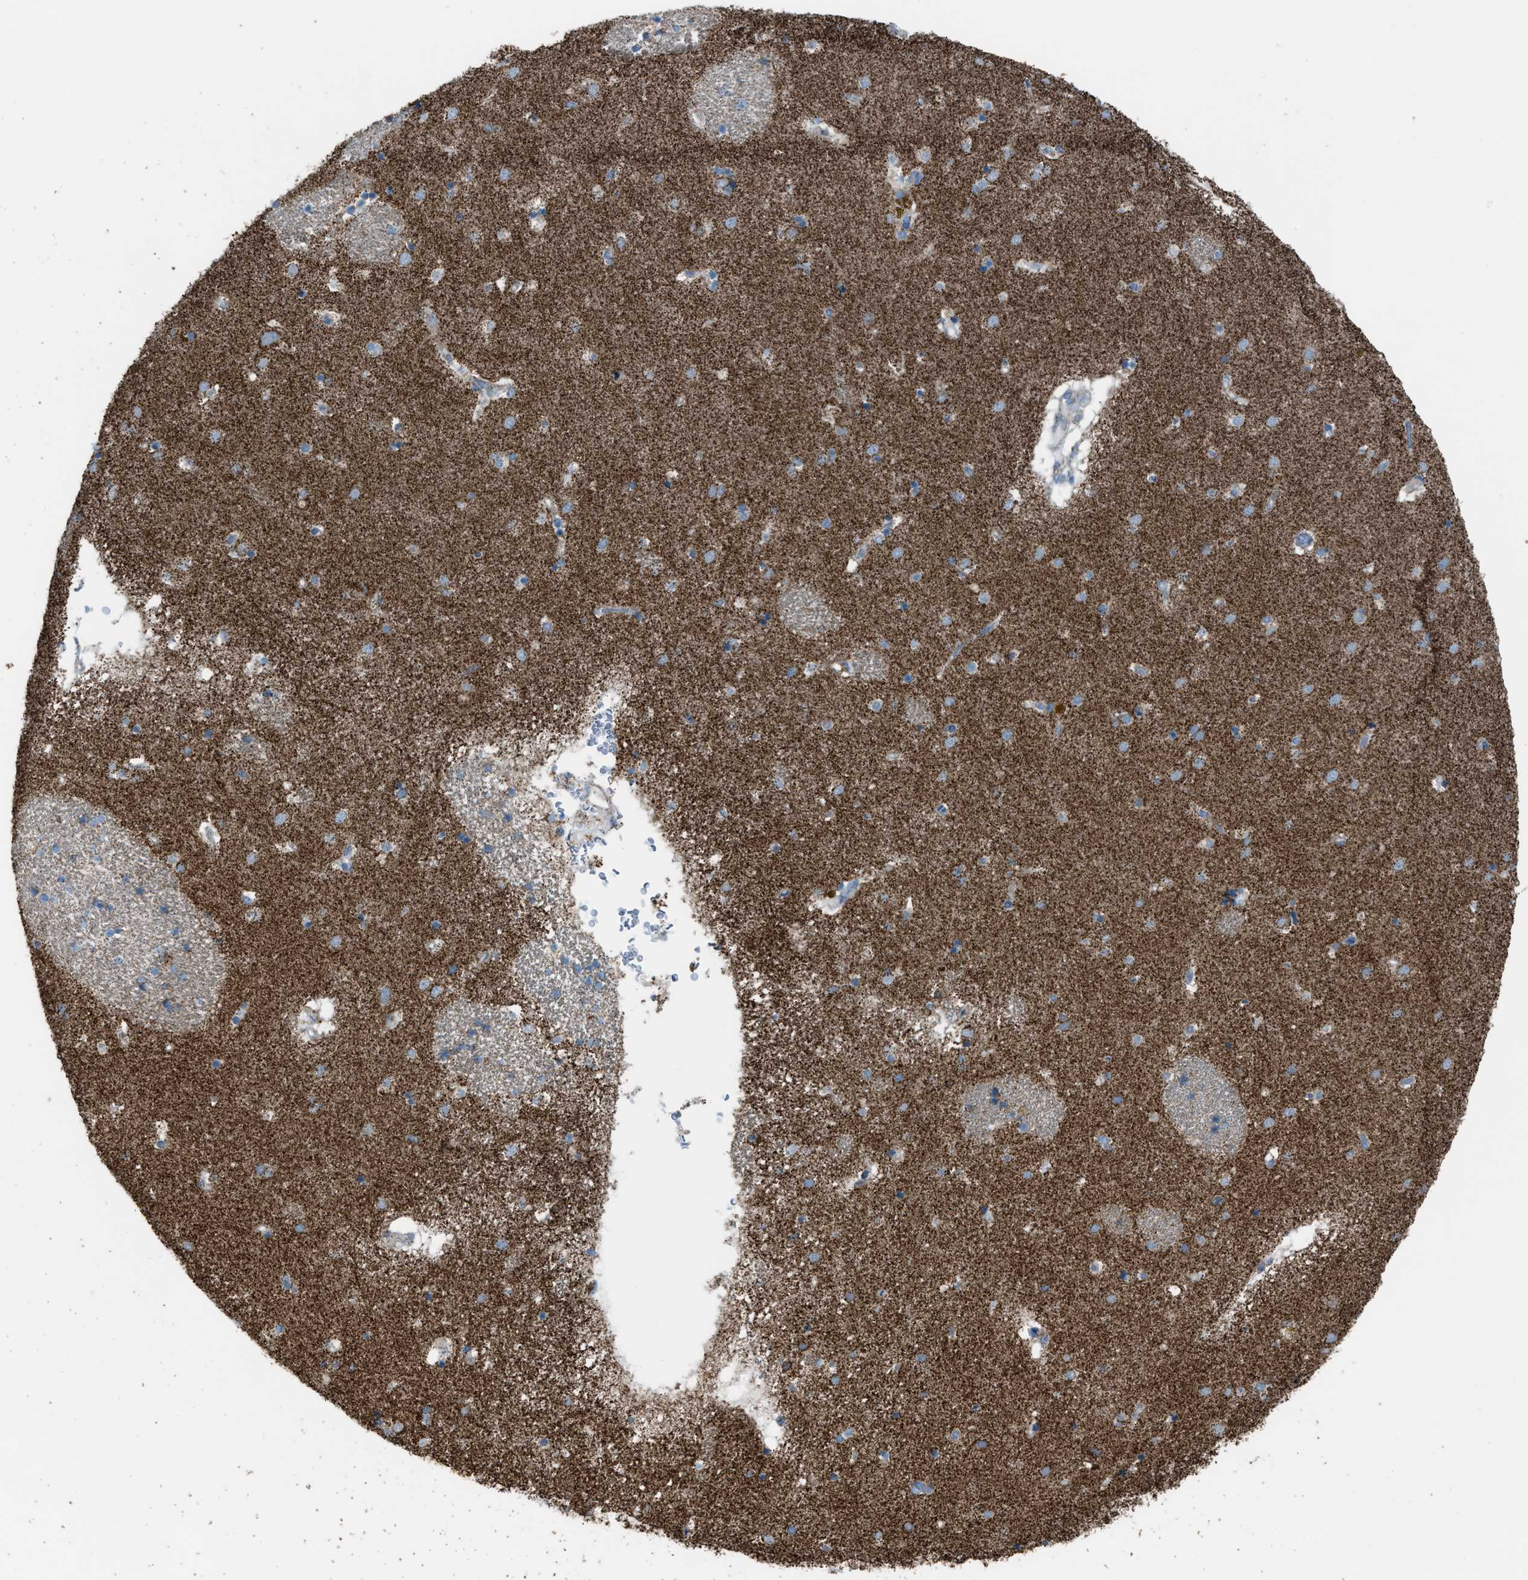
{"staining": {"intensity": "moderate", "quantity": ">75%", "location": "cytoplasmic/membranous"}, "tissue": "caudate", "cell_type": "Glial cells", "image_type": "normal", "snomed": [{"axis": "morphology", "description": "Normal tissue, NOS"}, {"axis": "topography", "description": "Lateral ventricle wall"}], "caption": "Immunohistochemistry of unremarkable human caudate demonstrates medium levels of moderate cytoplasmic/membranous positivity in about >75% of glial cells.", "gene": "MDH2", "patient": {"sex": "male", "age": 70}}